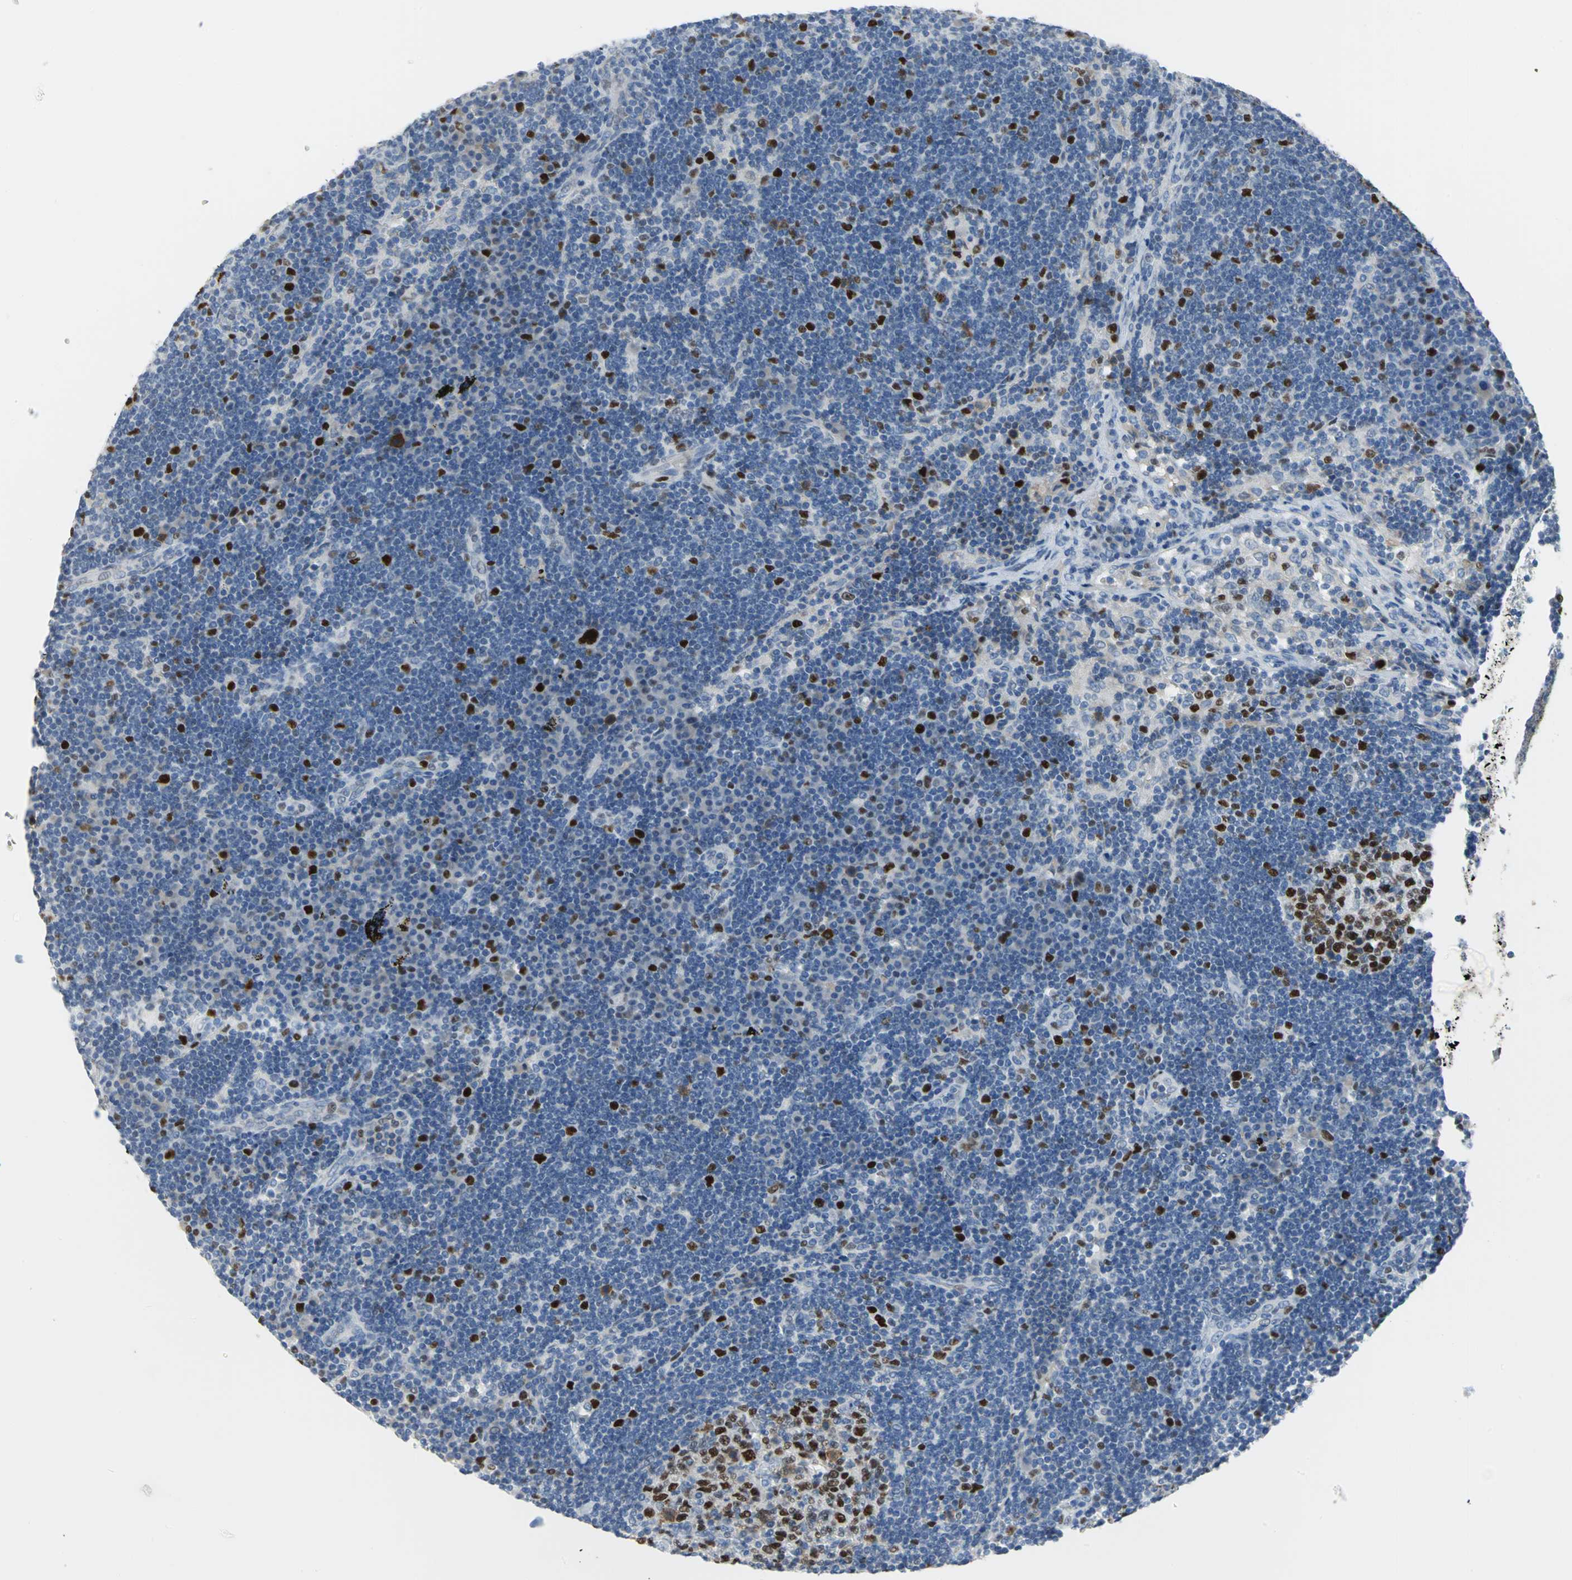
{"staining": {"intensity": "strong", "quantity": "25%-75%", "location": "nuclear"}, "tissue": "lymph node", "cell_type": "Germinal center cells", "image_type": "normal", "snomed": [{"axis": "morphology", "description": "Normal tissue, NOS"}, {"axis": "morphology", "description": "Squamous cell carcinoma, metastatic, NOS"}, {"axis": "topography", "description": "Lymph node"}], "caption": "High-power microscopy captured an immunohistochemistry (IHC) micrograph of normal lymph node, revealing strong nuclear expression in about 25%-75% of germinal center cells.", "gene": "MCM4", "patient": {"sex": "female", "age": 53}}